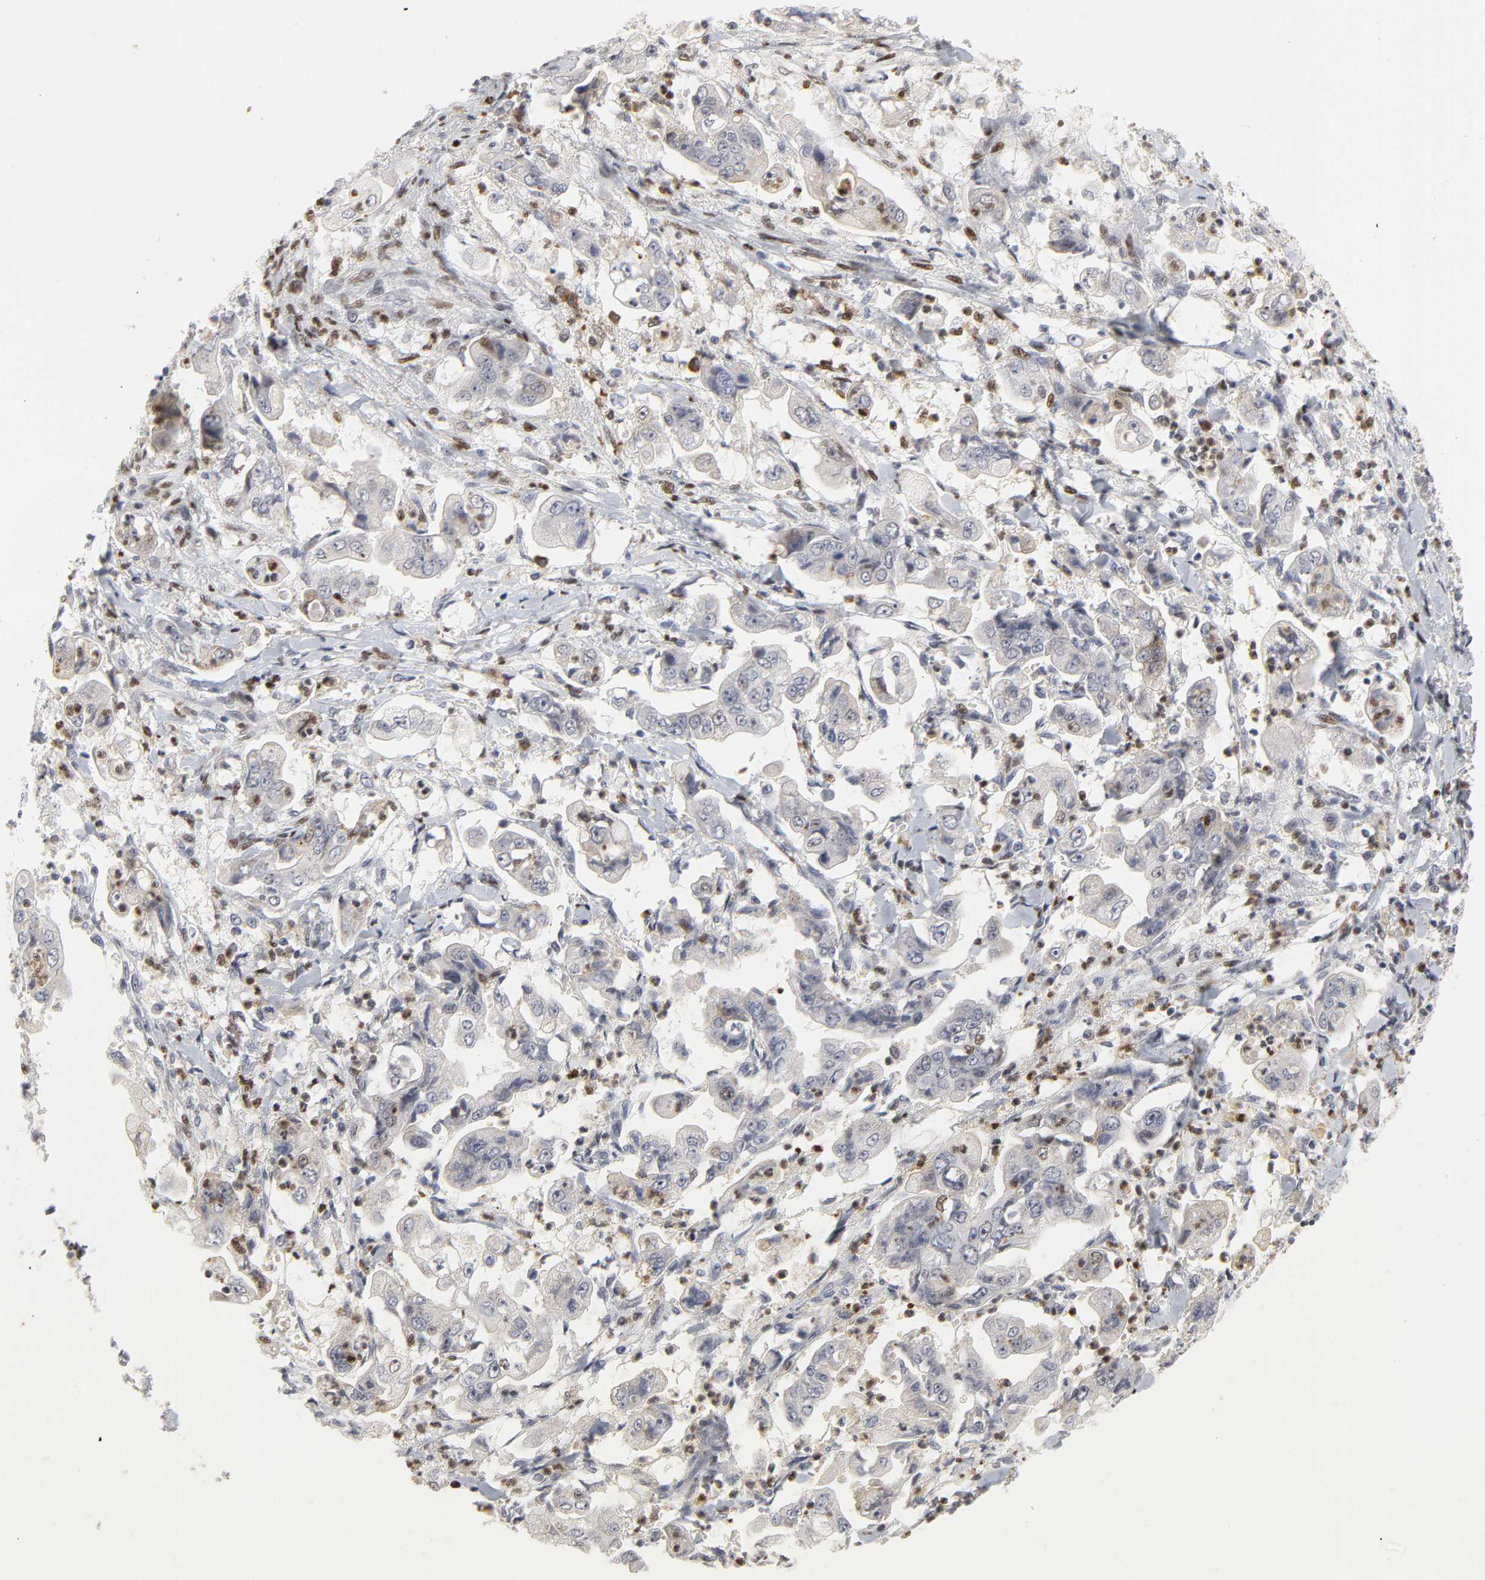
{"staining": {"intensity": "negative", "quantity": "none", "location": "none"}, "tissue": "stomach cancer", "cell_type": "Tumor cells", "image_type": "cancer", "snomed": [{"axis": "morphology", "description": "Adenocarcinoma, NOS"}, {"axis": "topography", "description": "Stomach"}], "caption": "This is a histopathology image of immunohistochemistry staining of stomach cancer (adenocarcinoma), which shows no staining in tumor cells.", "gene": "CREBBP", "patient": {"sex": "male", "age": 62}}